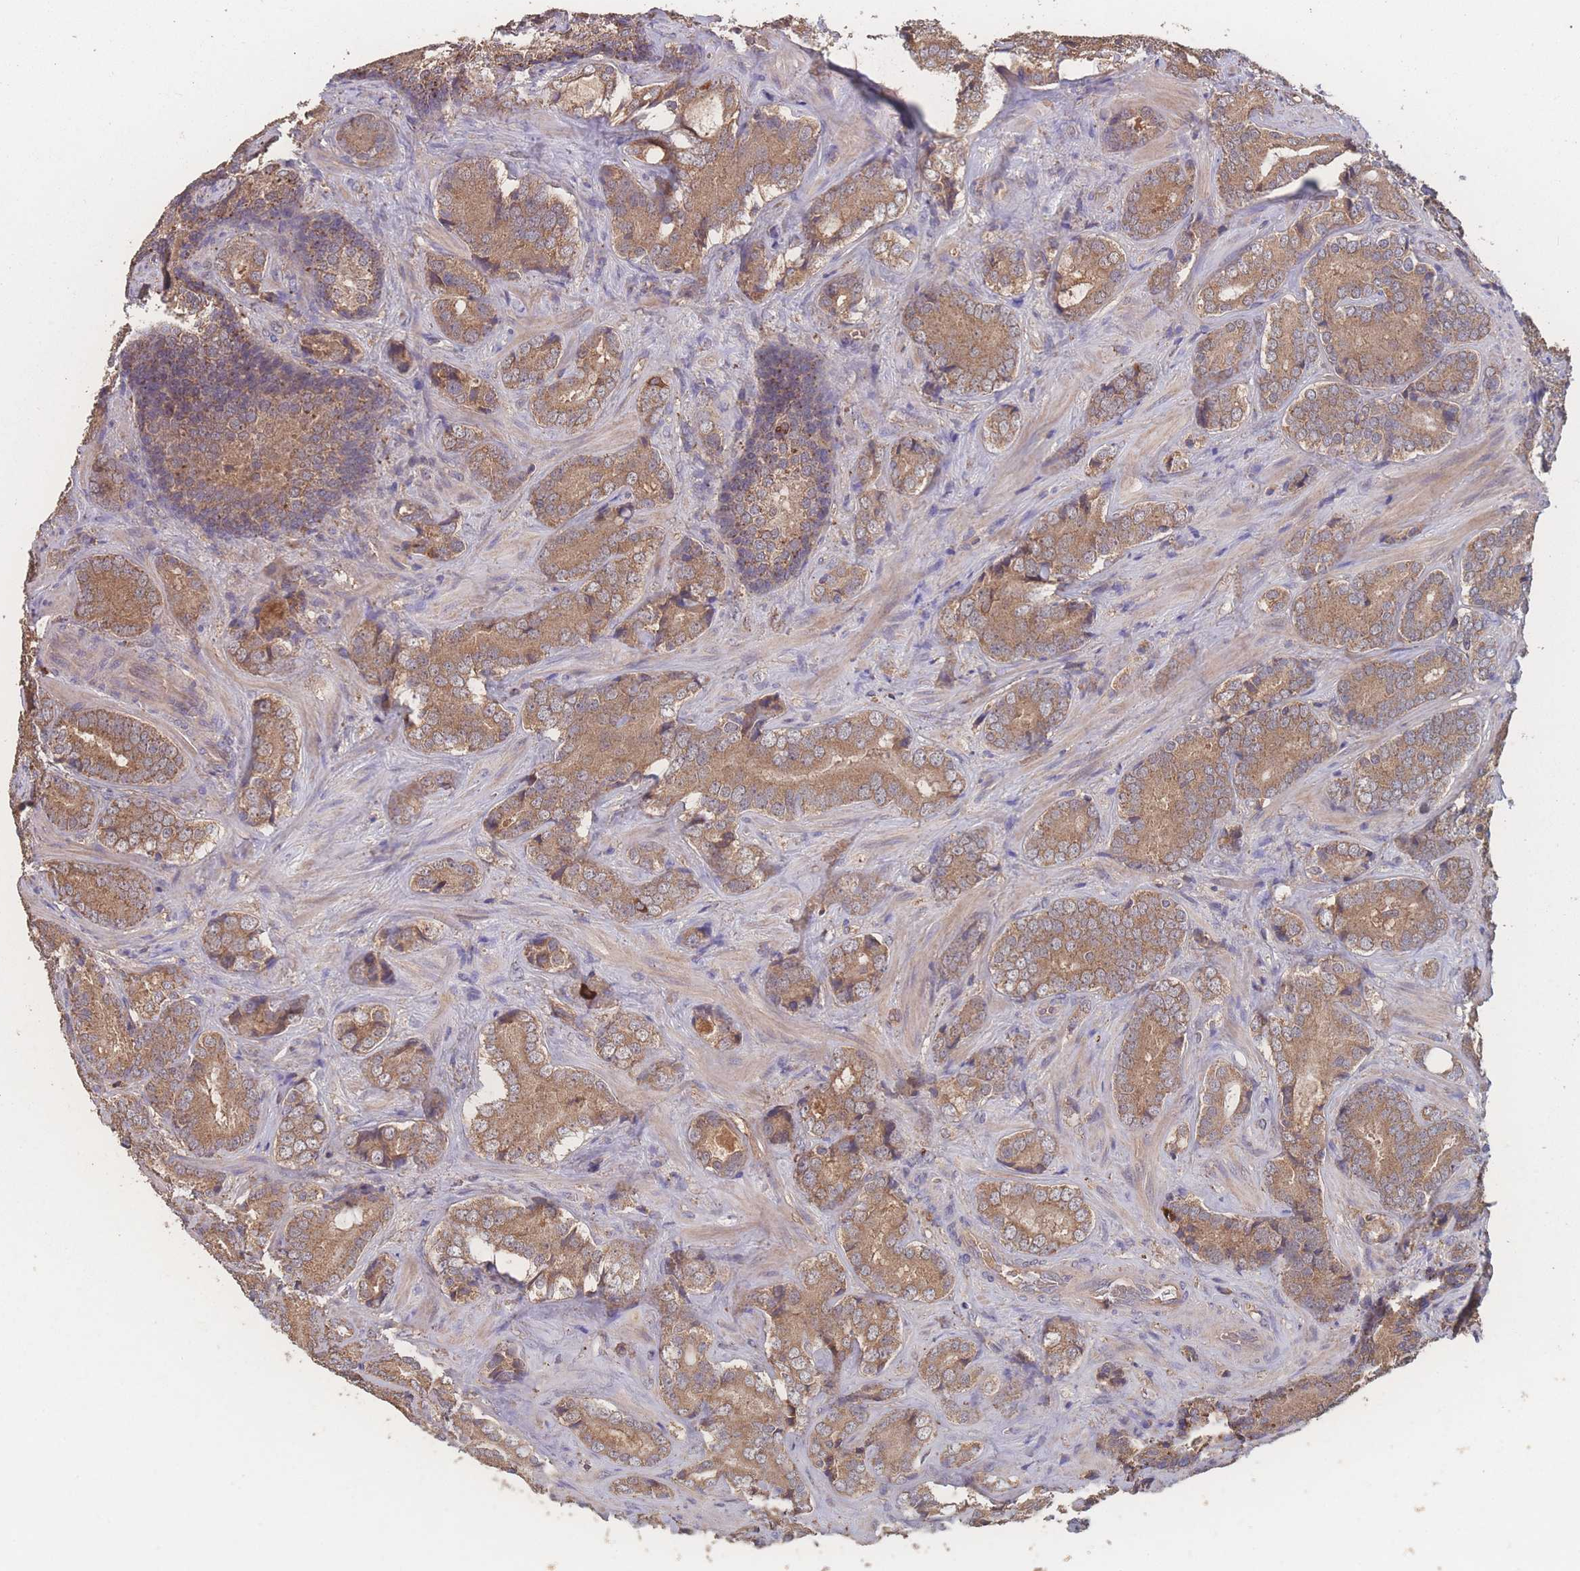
{"staining": {"intensity": "moderate", "quantity": ">75%", "location": "cytoplasmic/membranous"}, "tissue": "prostate cancer", "cell_type": "Tumor cells", "image_type": "cancer", "snomed": [{"axis": "morphology", "description": "Adenocarcinoma, Low grade"}, {"axis": "topography", "description": "Prostate"}], "caption": "Immunohistochemistry photomicrograph of neoplastic tissue: human prostate low-grade adenocarcinoma stained using immunohistochemistry (IHC) reveals medium levels of moderate protein expression localized specifically in the cytoplasmic/membranous of tumor cells, appearing as a cytoplasmic/membranous brown color.", "gene": "ATXN10", "patient": {"sex": "male", "age": 58}}